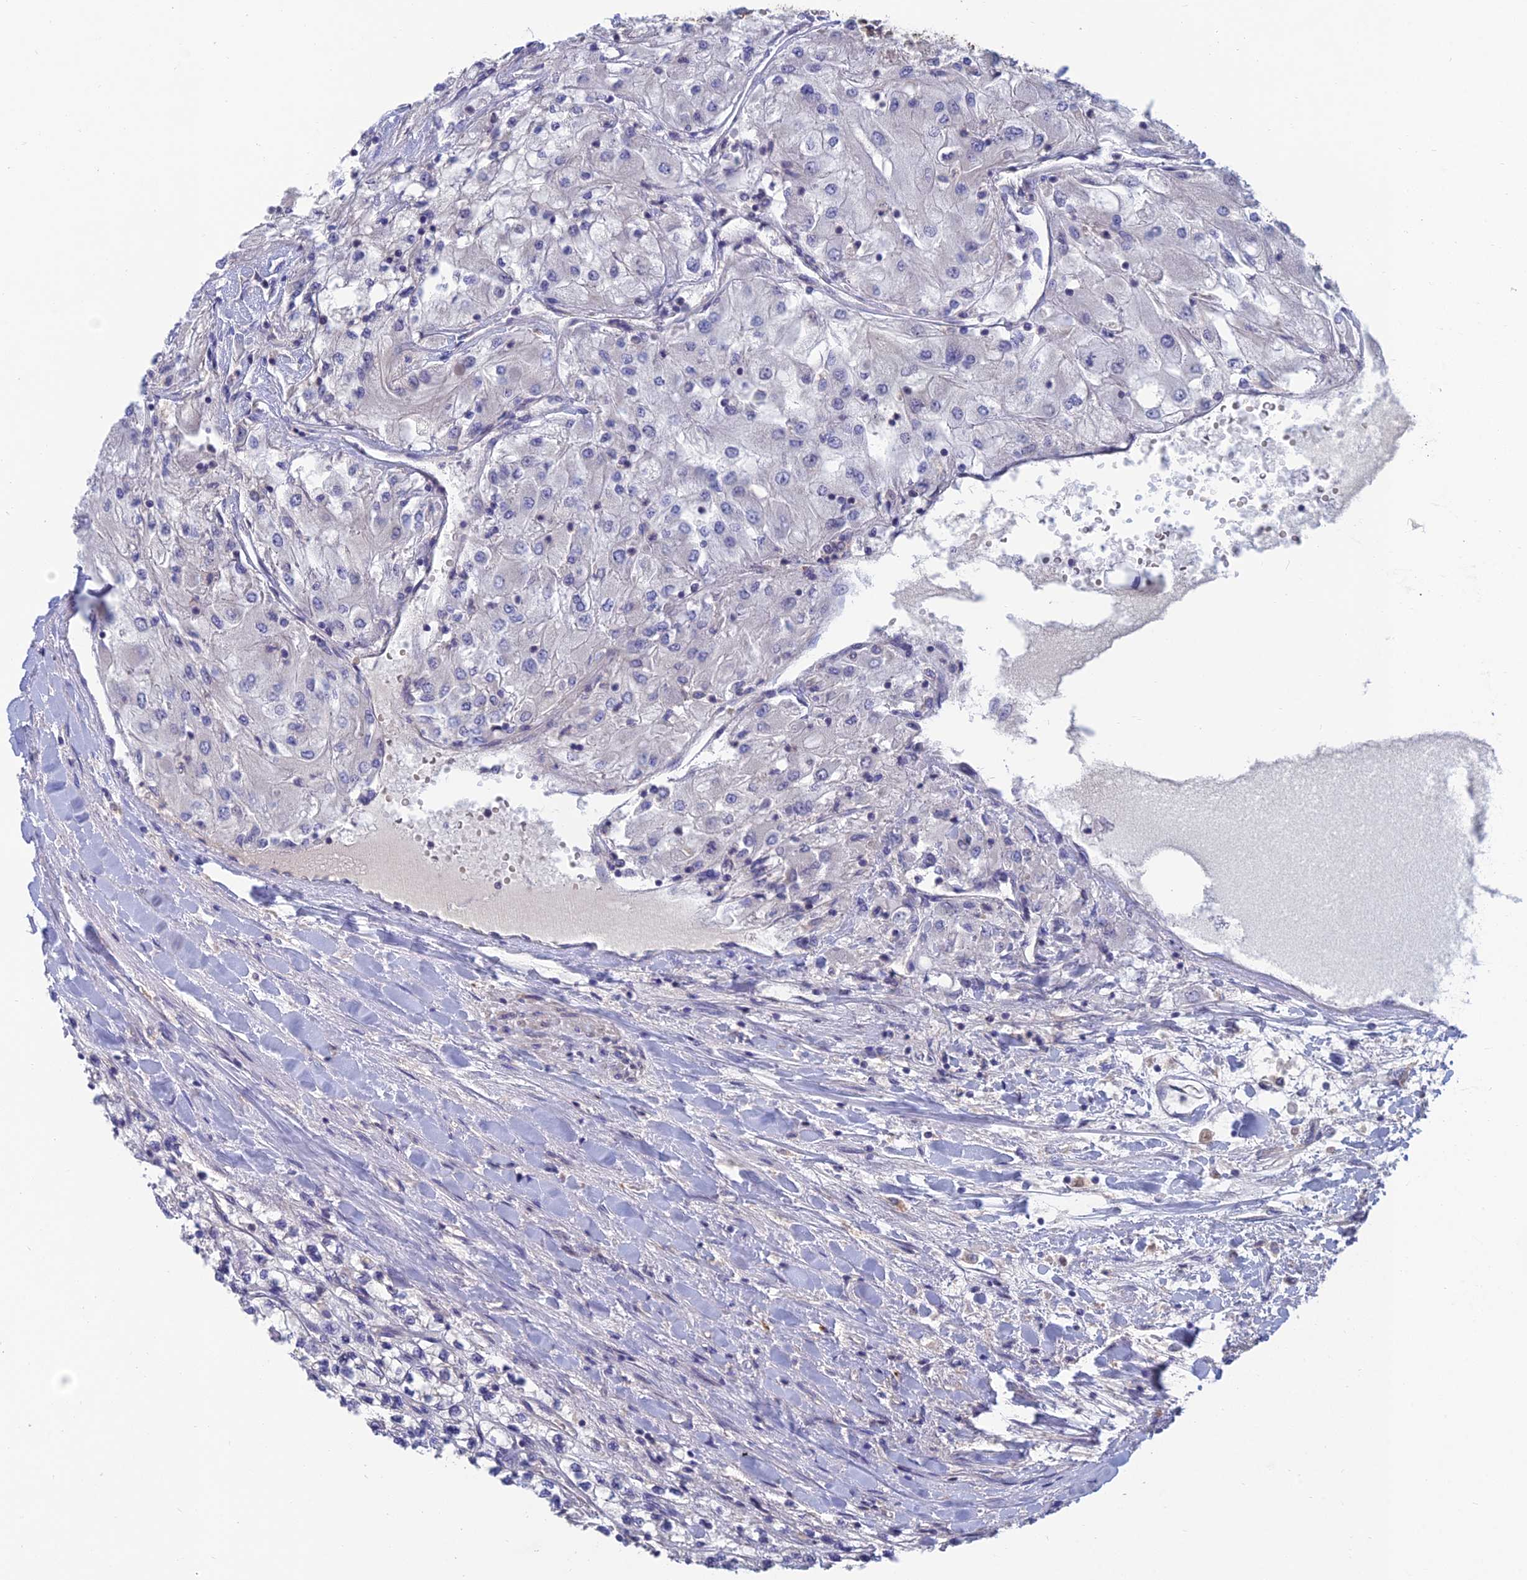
{"staining": {"intensity": "negative", "quantity": "none", "location": "none"}, "tissue": "renal cancer", "cell_type": "Tumor cells", "image_type": "cancer", "snomed": [{"axis": "morphology", "description": "Adenocarcinoma, NOS"}, {"axis": "topography", "description": "Kidney"}], "caption": "This micrograph is of renal adenocarcinoma stained with immunohistochemistry to label a protein in brown with the nuclei are counter-stained blue. There is no positivity in tumor cells. (Brightfield microscopy of DAB (3,3'-diaminobenzidine) immunohistochemistry at high magnification).", "gene": "USP37", "patient": {"sex": "male", "age": 80}}